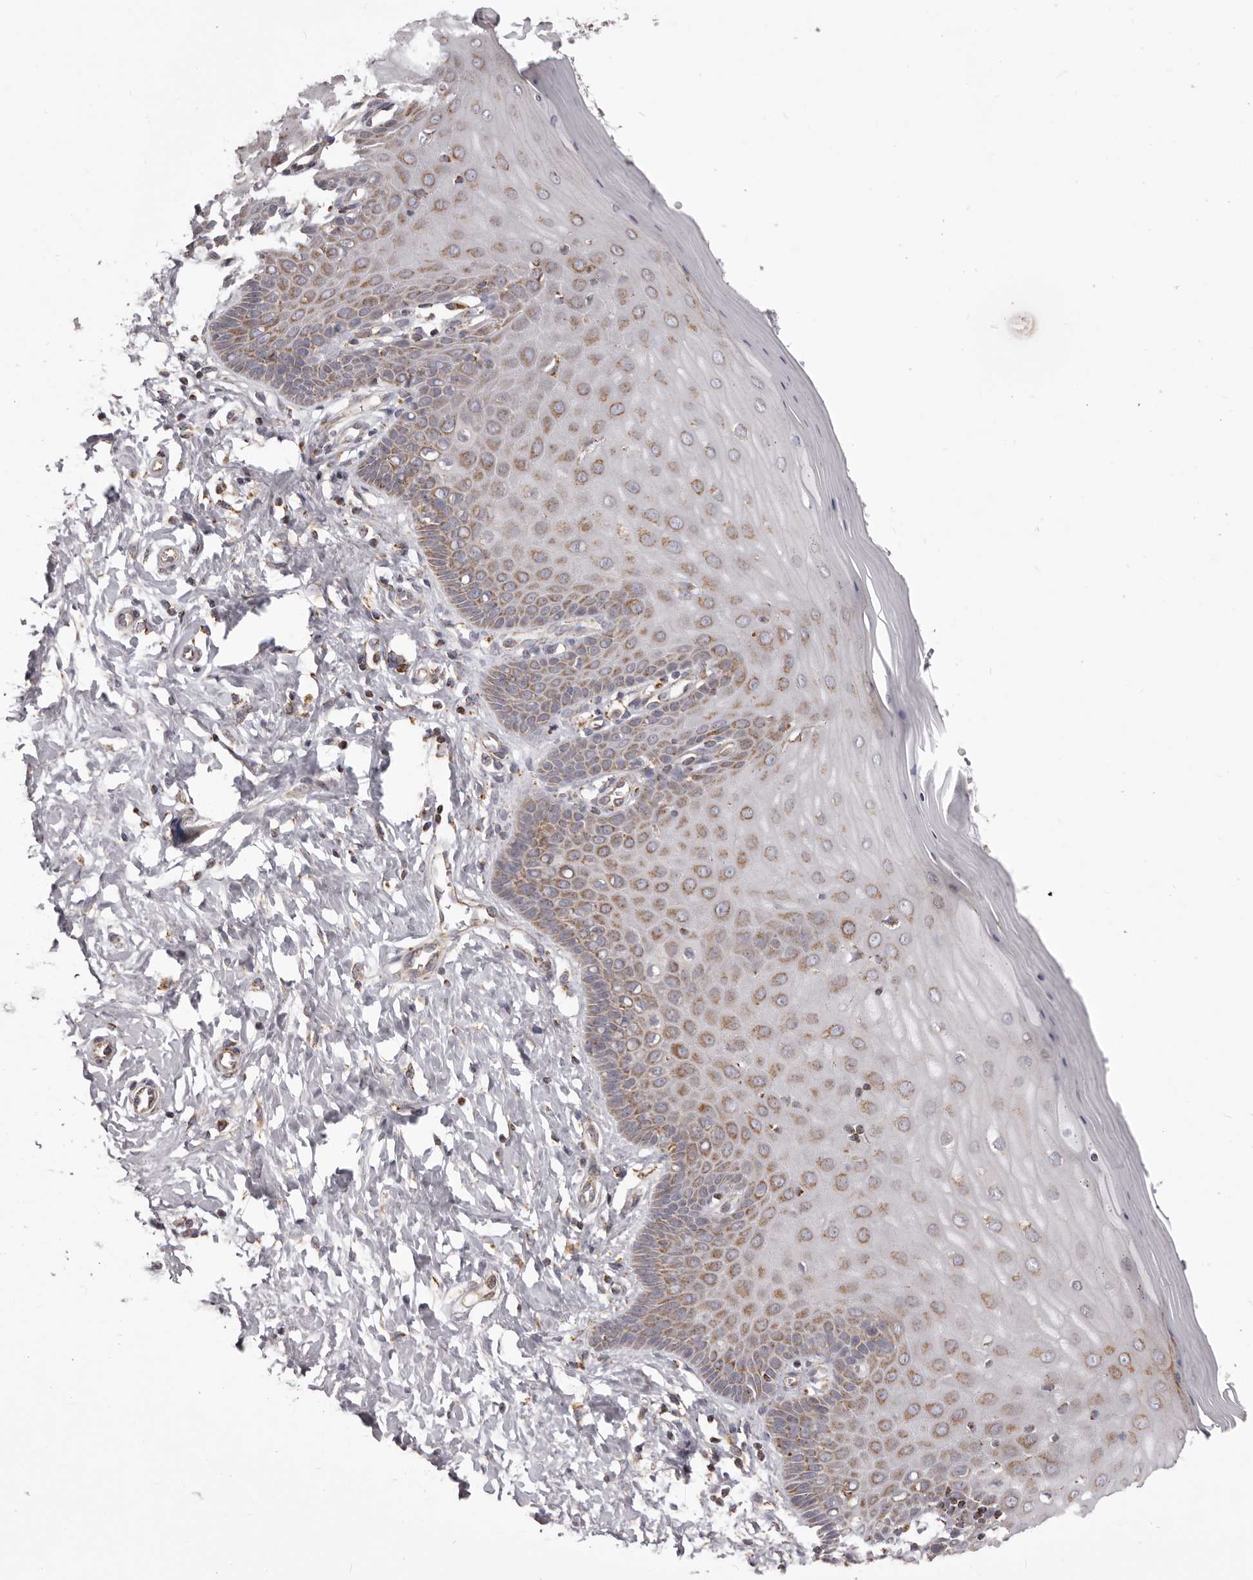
{"staining": {"intensity": "weak", "quantity": "<25%", "location": "cytoplasmic/membranous"}, "tissue": "cervix", "cell_type": "Glandular cells", "image_type": "normal", "snomed": [{"axis": "morphology", "description": "Normal tissue, NOS"}, {"axis": "topography", "description": "Cervix"}], "caption": "Immunohistochemical staining of benign human cervix shows no significant expression in glandular cells.", "gene": "CHRM2", "patient": {"sex": "female", "age": 55}}